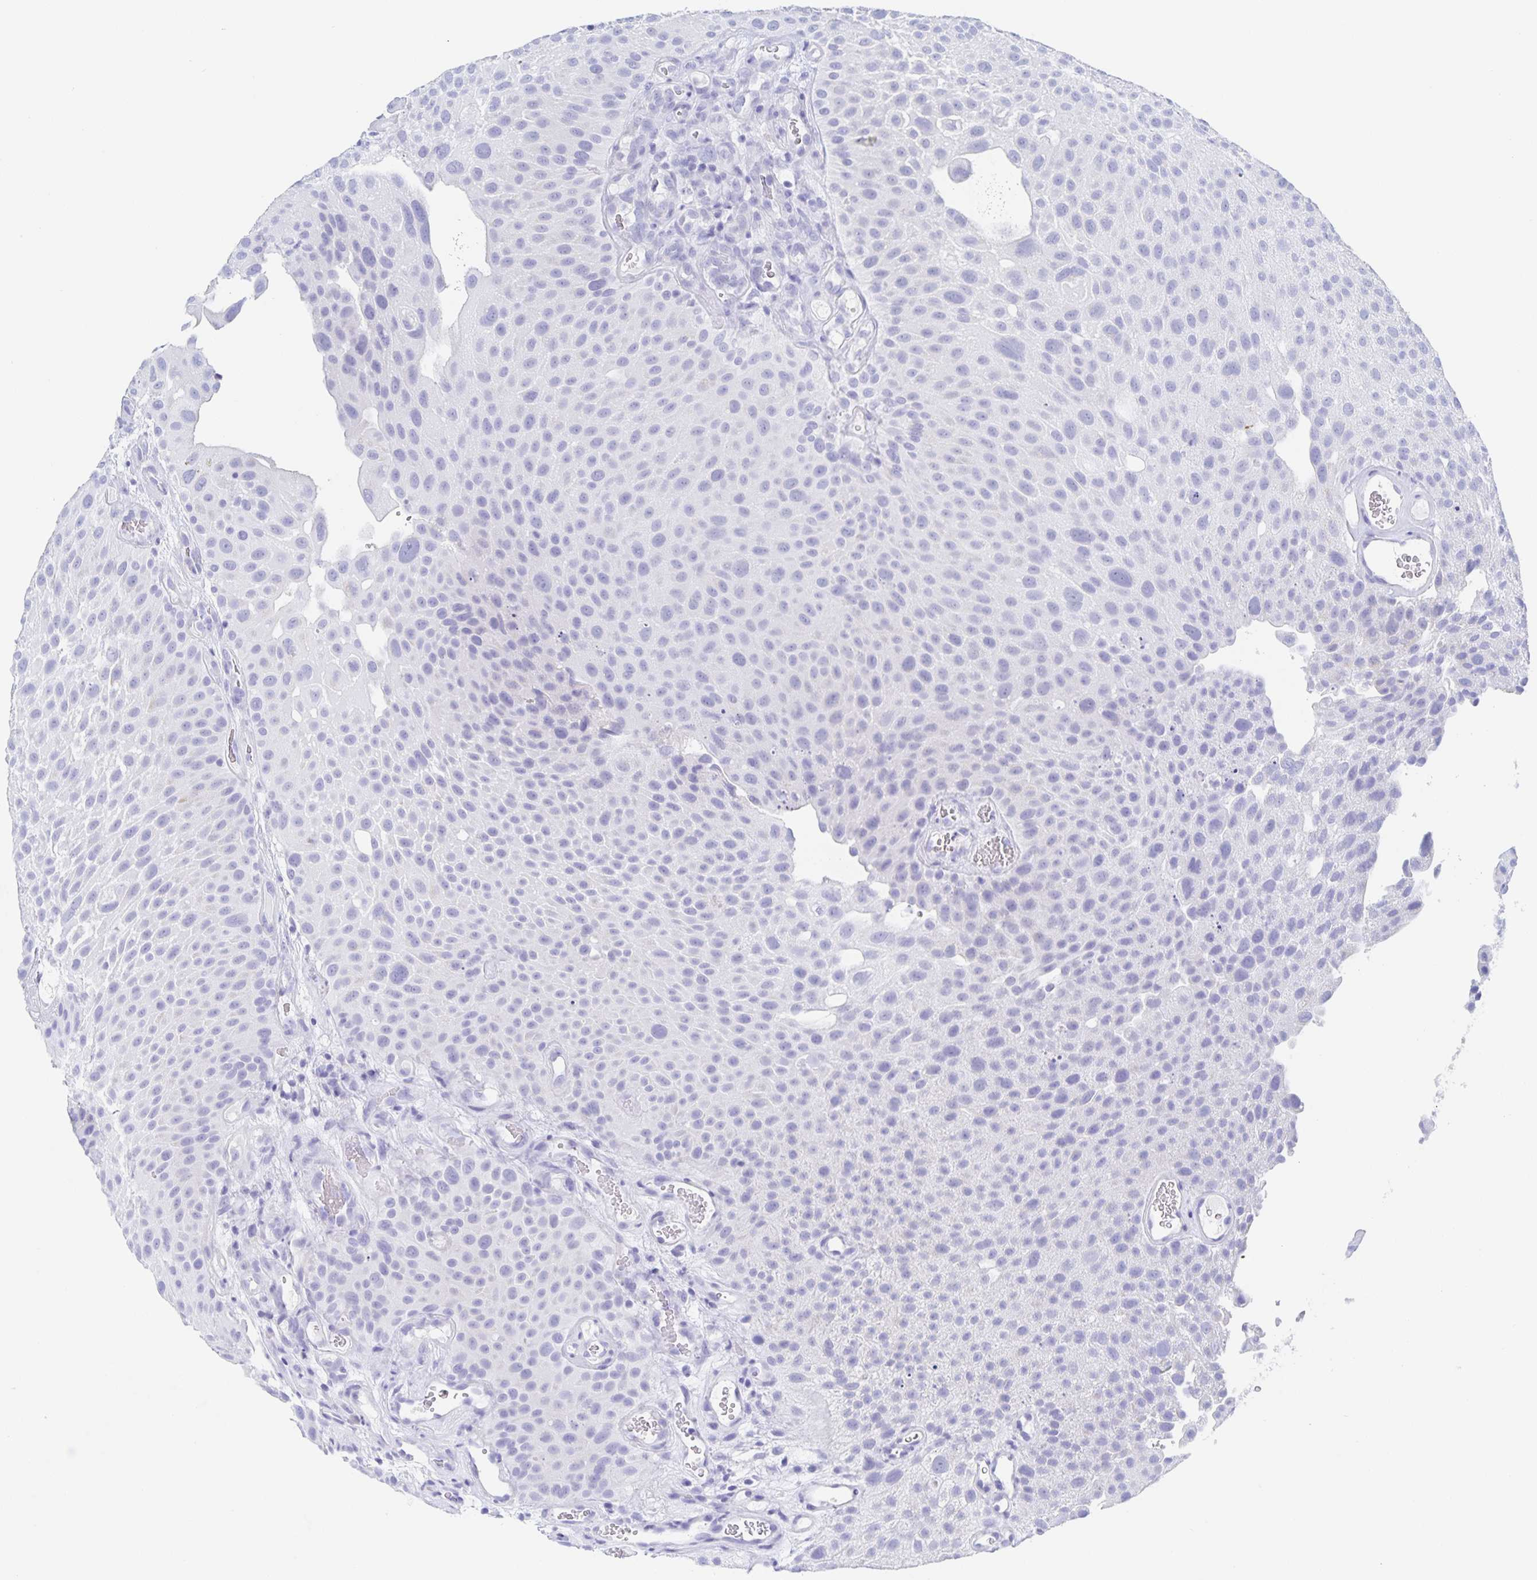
{"staining": {"intensity": "negative", "quantity": "none", "location": "none"}, "tissue": "urothelial cancer", "cell_type": "Tumor cells", "image_type": "cancer", "snomed": [{"axis": "morphology", "description": "Urothelial carcinoma, Low grade"}, {"axis": "topography", "description": "Urinary bladder"}], "caption": "This photomicrograph is of low-grade urothelial carcinoma stained with immunohistochemistry (IHC) to label a protein in brown with the nuclei are counter-stained blue. There is no staining in tumor cells.", "gene": "DMBT1", "patient": {"sex": "male", "age": 72}}